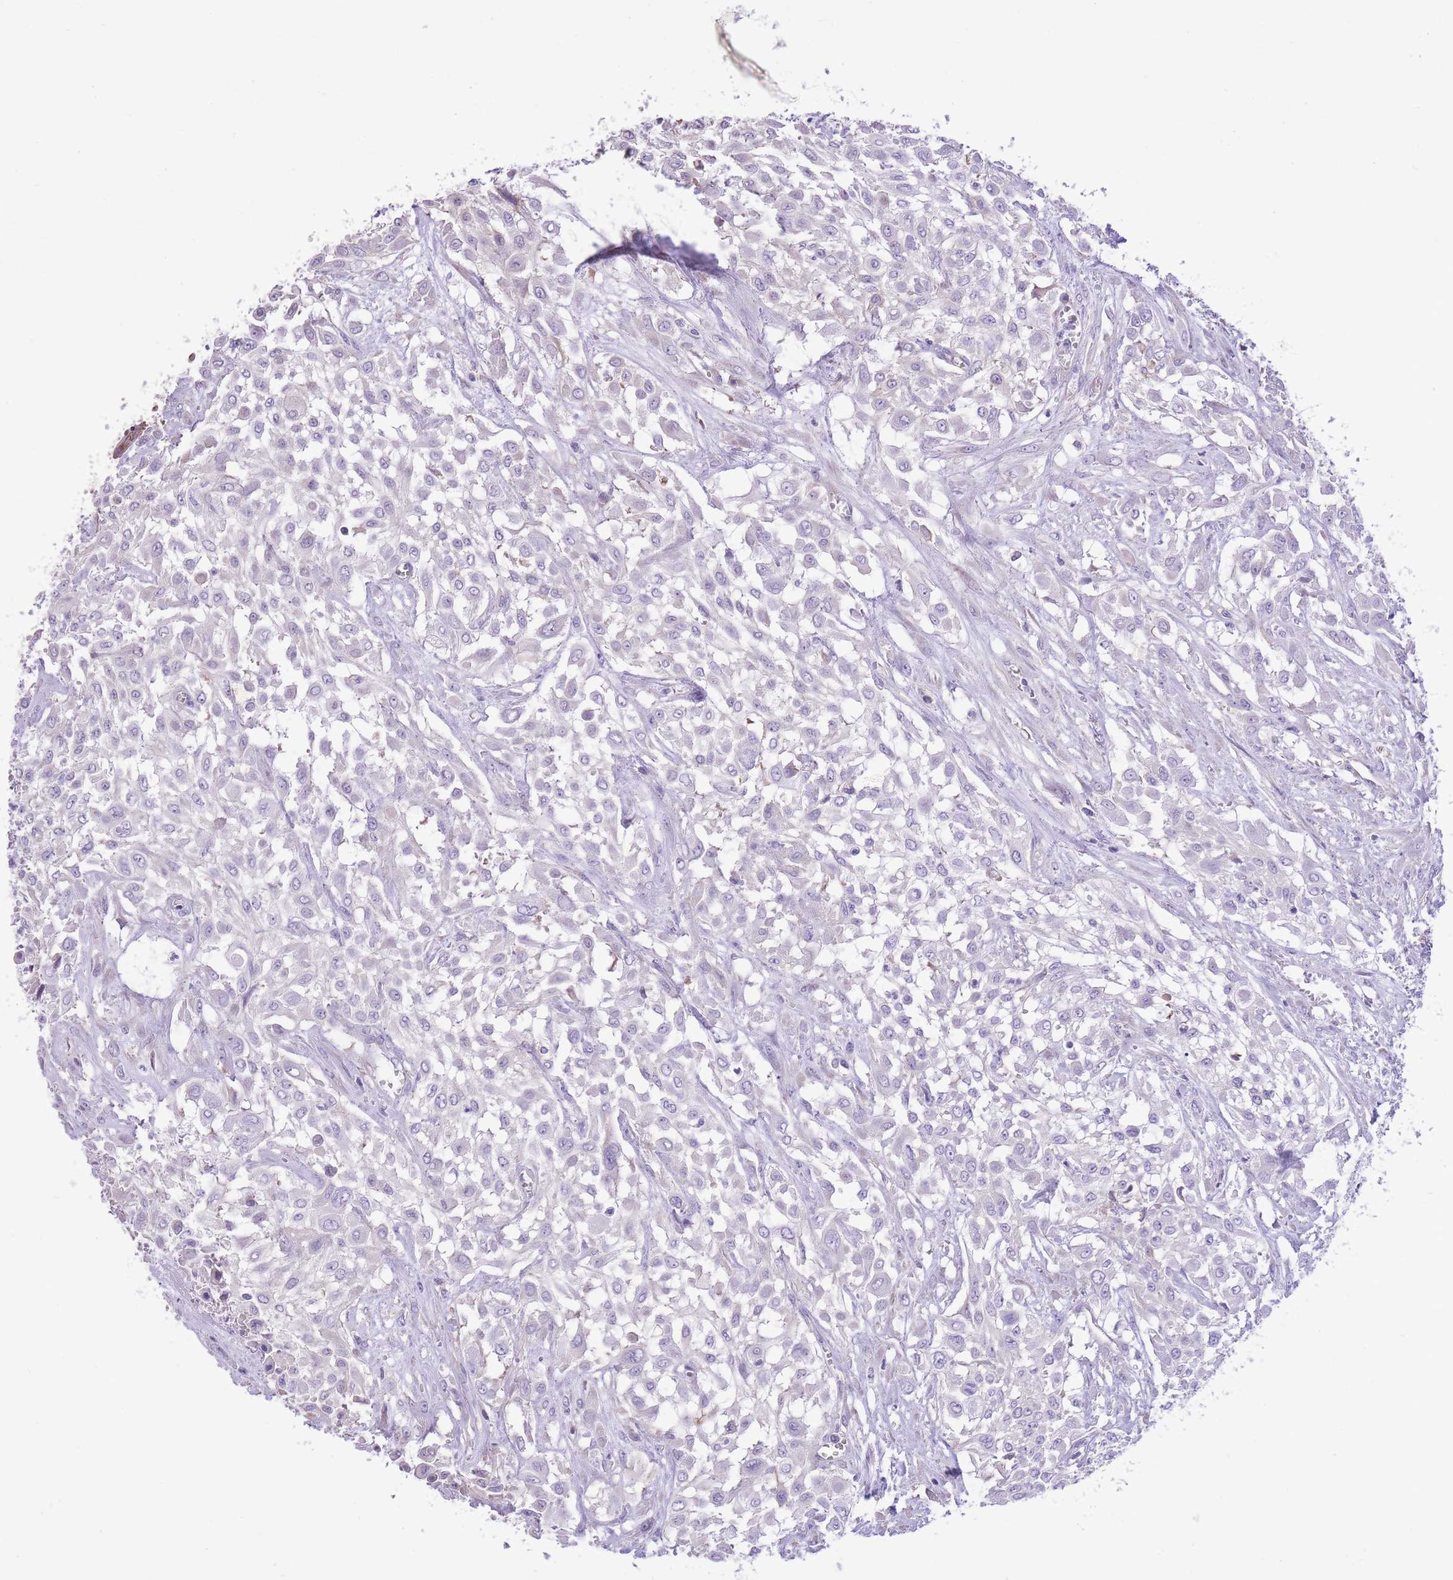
{"staining": {"intensity": "negative", "quantity": "none", "location": "none"}, "tissue": "urothelial cancer", "cell_type": "Tumor cells", "image_type": "cancer", "snomed": [{"axis": "morphology", "description": "Urothelial carcinoma, High grade"}, {"axis": "topography", "description": "Urinary bladder"}], "caption": "Immunohistochemistry (IHC) photomicrograph of human high-grade urothelial carcinoma stained for a protein (brown), which demonstrates no positivity in tumor cells.", "gene": "RHOU", "patient": {"sex": "male", "age": 57}}